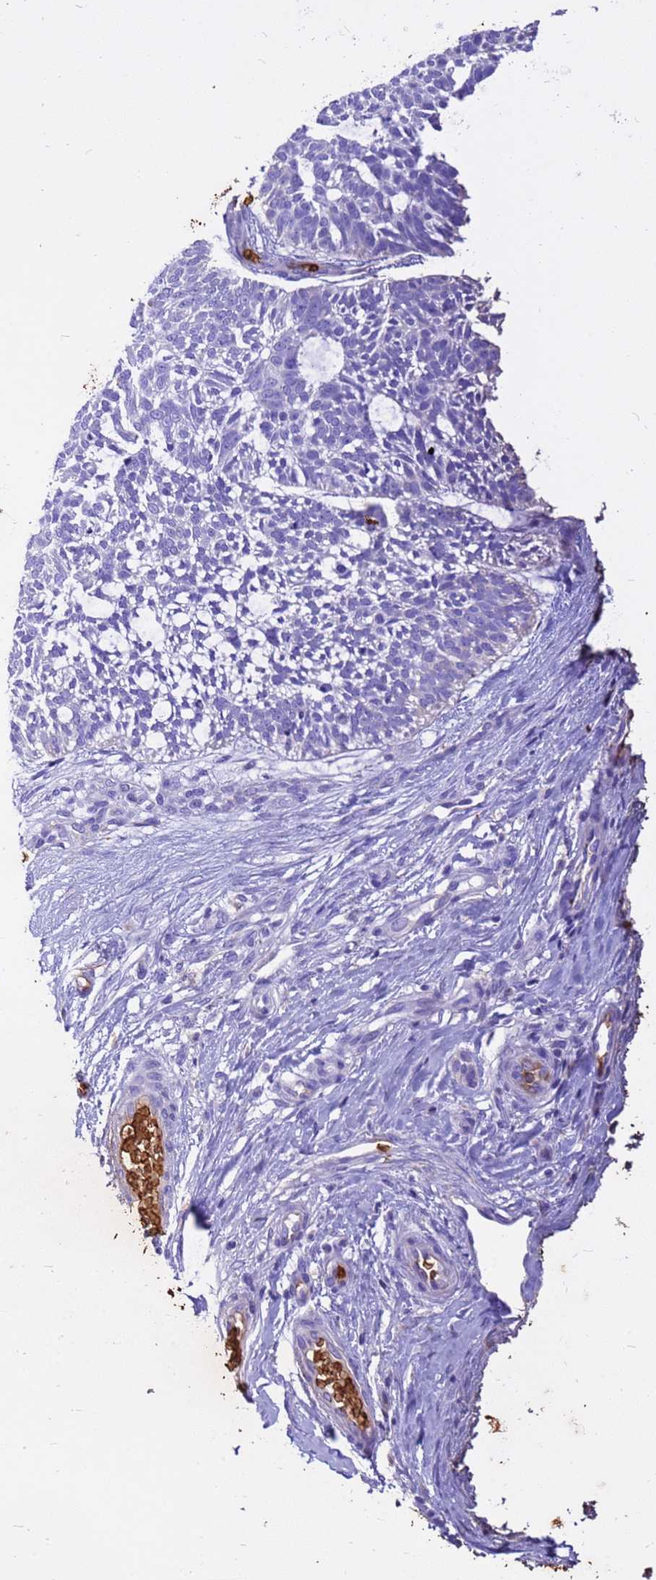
{"staining": {"intensity": "negative", "quantity": "none", "location": "none"}, "tissue": "skin cancer", "cell_type": "Tumor cells", "image_type": "cancer", "snomed": [{"axis": "morphology", "description": "Basal cell carcinoma"}, {"axis": "topography", "description": "Skin"}], "caption": "This is a micrograph of immunohistochemistry staining of basal cell carcinoma (skin), which shows no positivity in tumor cells.", "gene": "HBA2", "patient": {"sex": "male", "age": 88}}